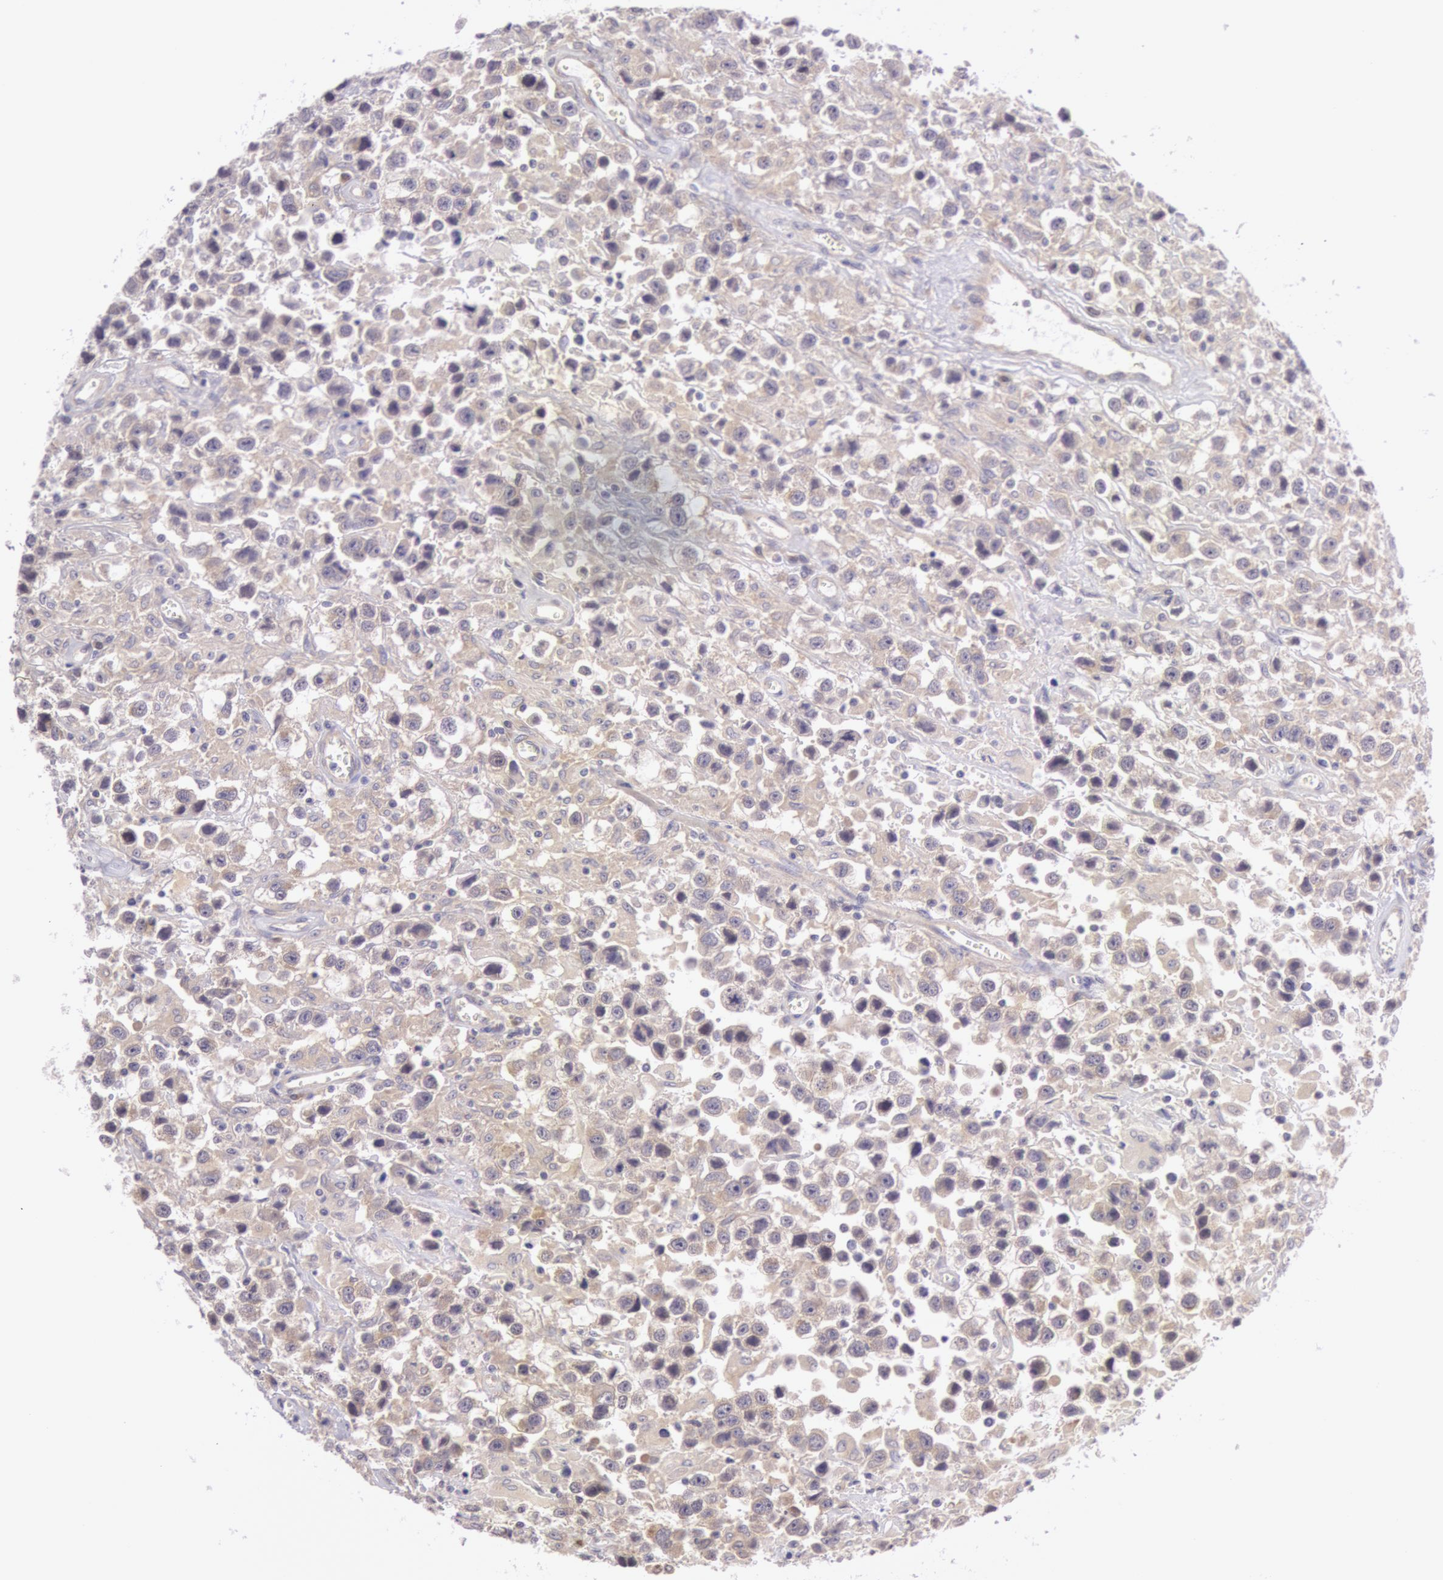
{"staining": {"intensity": "weak", "quantity": ">75%", "location": "cytoplasmic/membranous"}, "tissue": "testis cancer", "cell_type": "Tumor cells", "image_type": "cancer", "snomed": [{"axis": "morphology", "description": "Seminoma, NOS"}, {"axis": "topography", "description": "Testis"}], "caption": "IHC (DAB (3,3'-diaminobenzidine)) staining of testis seminoma shows weak cytoplasmic/membranous protein positivity in about >75% of tumor cells. (Brightfield microscopy of DAB IHC at high magnification).", "gene": "CHUK", "patient": {"sex": "male", "age": 43}}